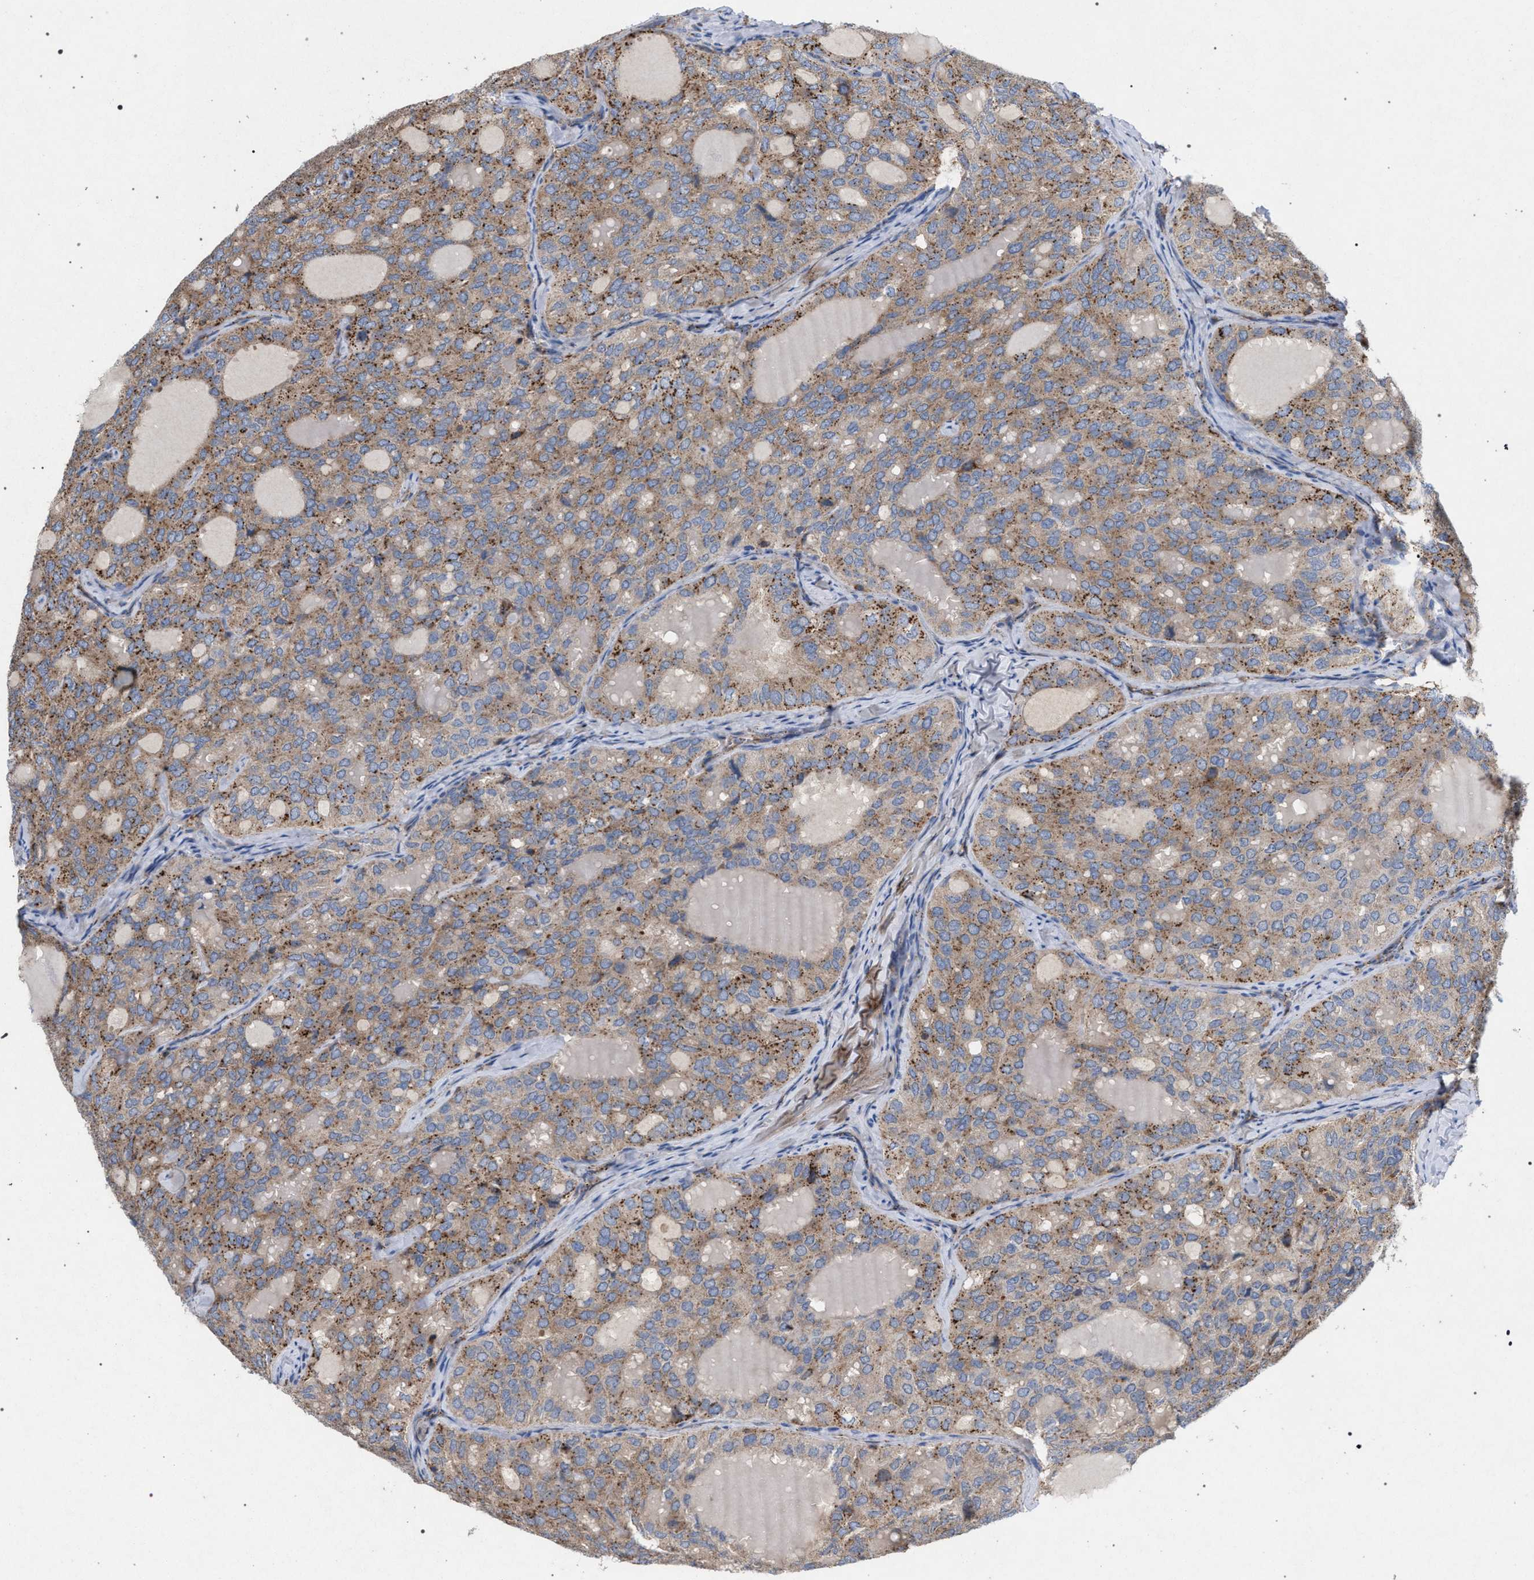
{"staining": {"intensity": "moderate", "quantity": ">75%", "location": "cytoplasmic/membranous"}, "tissue": "thyroid cancer", "cell_type": "Tumor cells", "image_type": "cancer", "snomed": [{"axis": "morphology", "description": "Follicular adenoma carcinoma, NOS"}, {"axis": "topography", "description": "Thyroid gland"}], "caption": "Thyroid follicular adenoma carcinoma tissue exhibits moderate cytoplasmic/membranous positivity in approximately >75% of tumor cells", "gene": "VPS13A", "patient": {"sex": "male", "age": 75}}